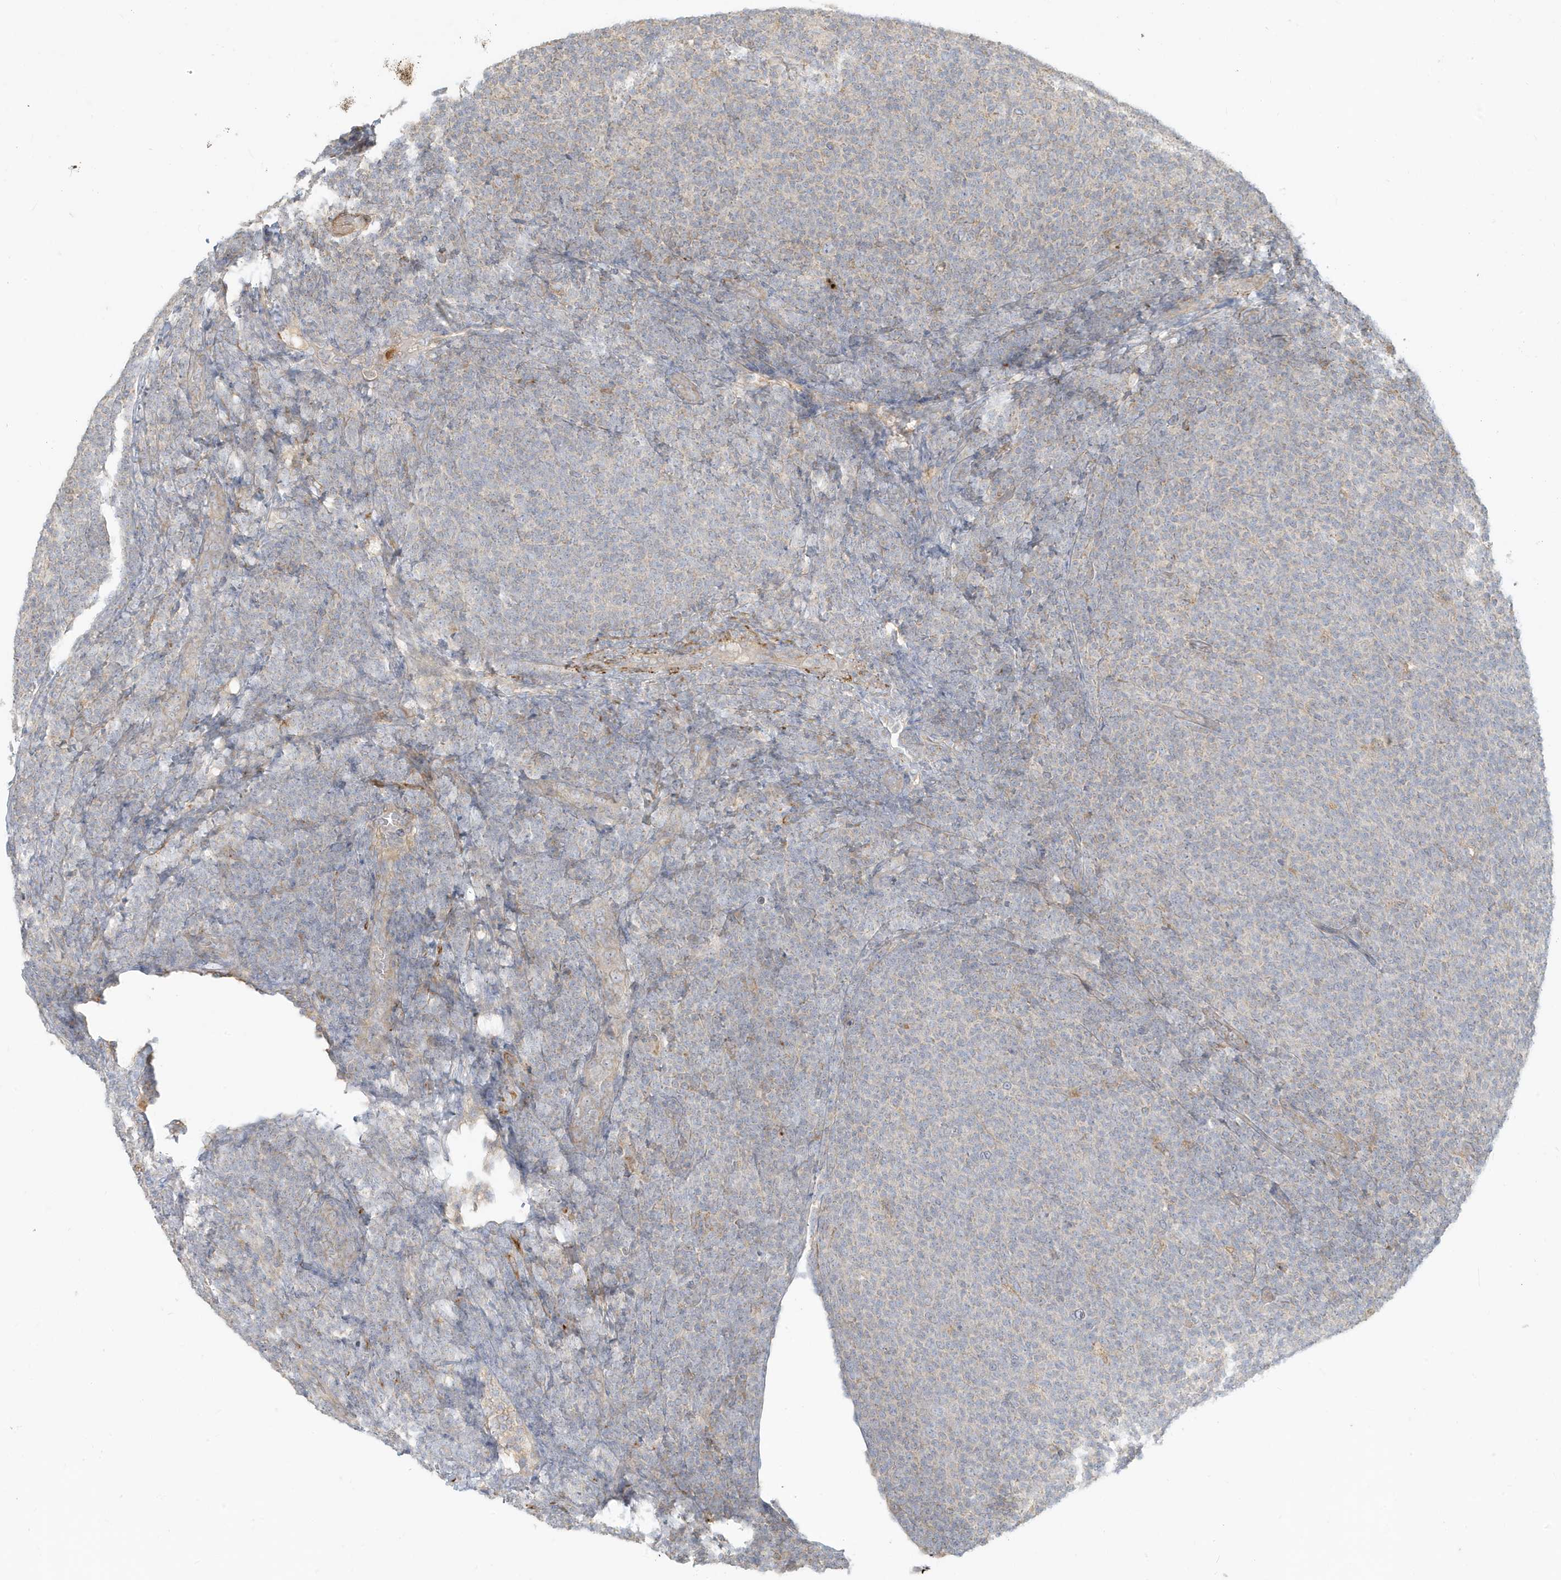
{"staining": {"intensity": "negative", "quantity": "none", "location": "none"}, "tissue": "lymphoma", "cell_type": "Tumor cells", "image_type": "cancer", "snomed": [{"axis": "morphology", "description": "Malignant lymphoma, non-Hodgkin's type, Low grade"}, {"axis": "topography", "description": "Lymph node"}], "caption": "DAB immunohistochemical staining of human lymphoma reveals no significant positivity in tumor cells.", "gene": "MCOLN1", "patient": {"sex": "male", "age": 66}}